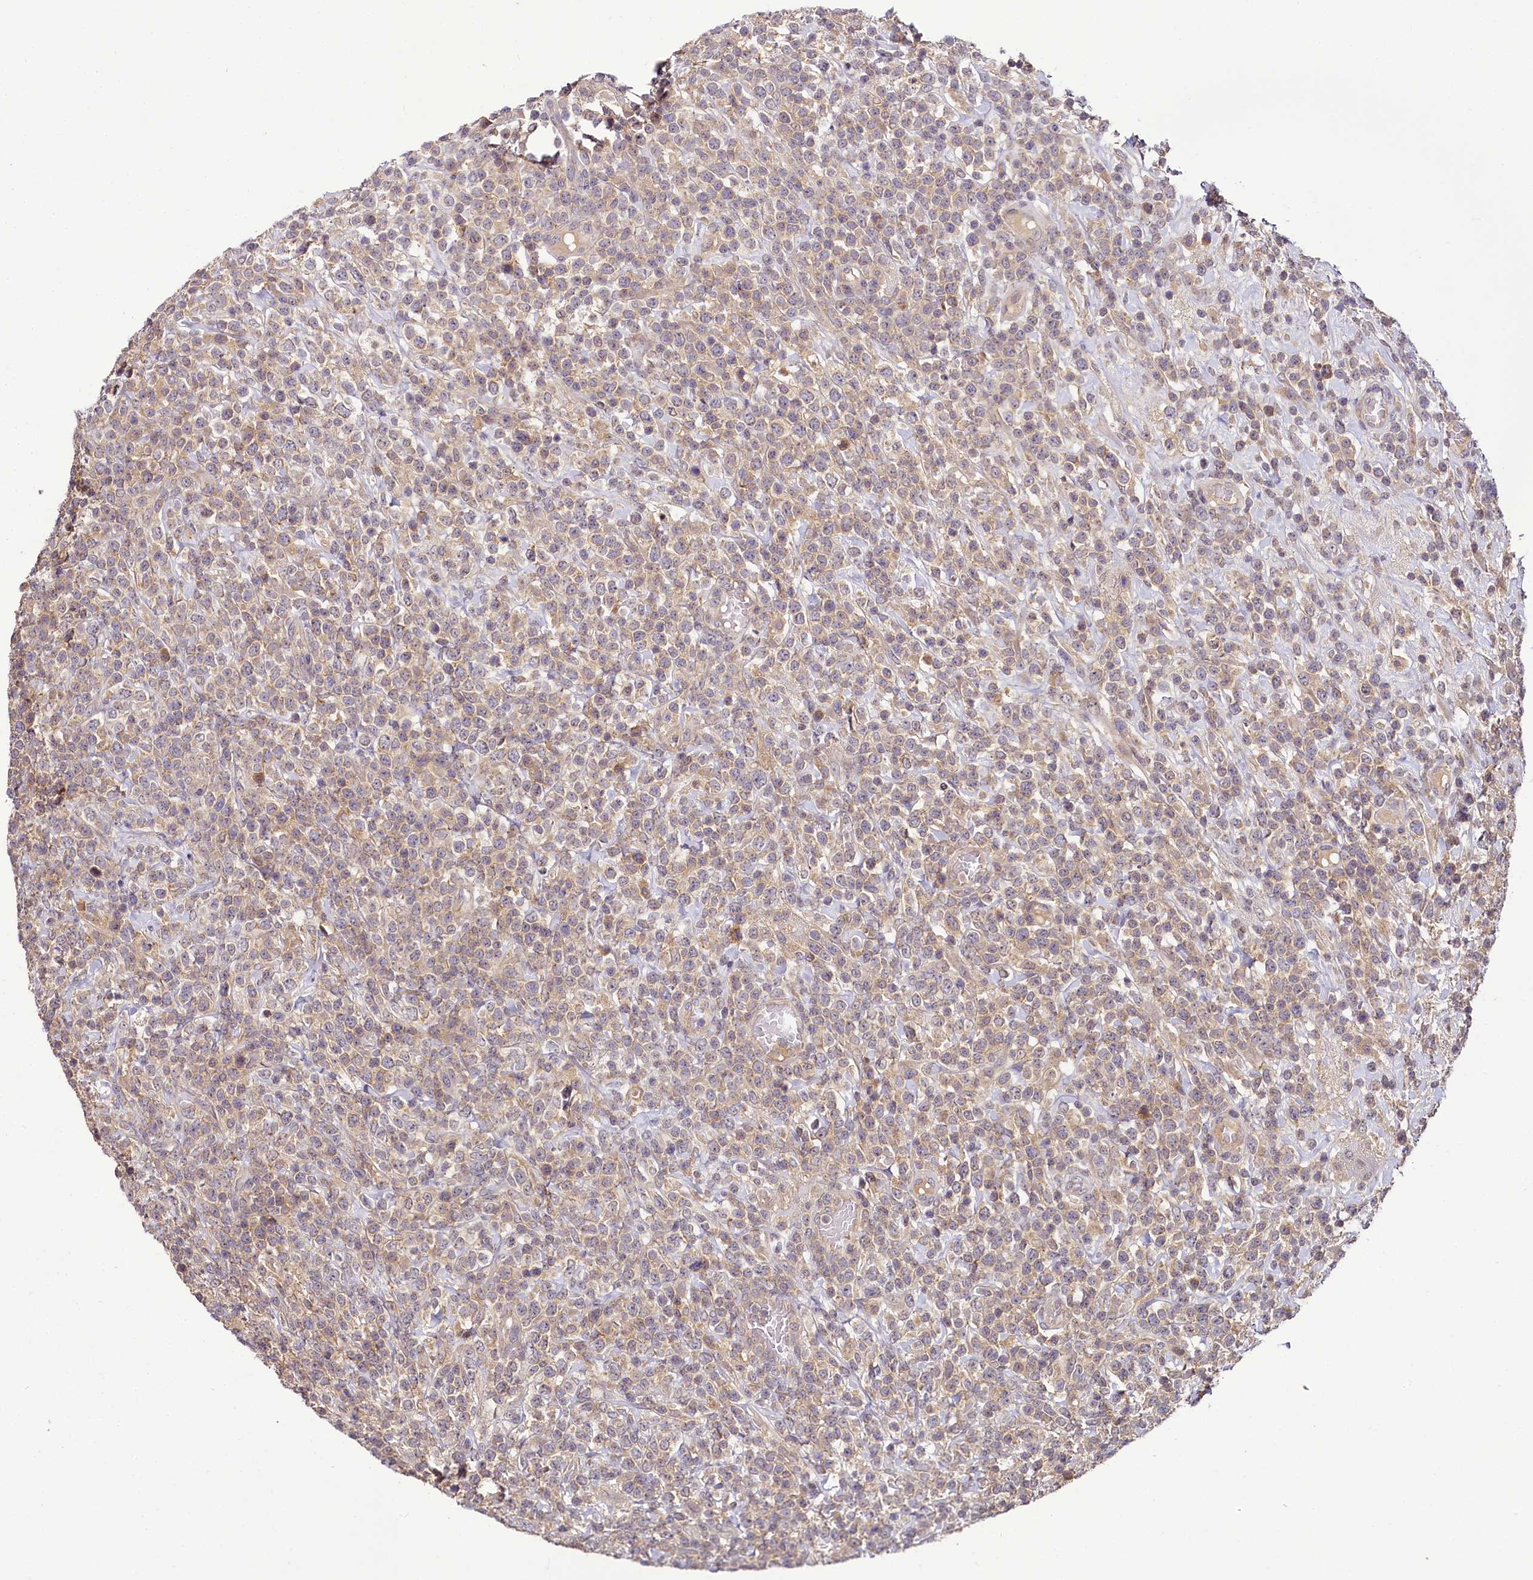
{"staining": {"intensity": "weak", "quantity": "25%-75%", "location": "cytoplasmic/membranous"}, "tissue": "lymphoma", "cell_type": "Tumor cells", "image_type": "cancer", "snomed": [{"axis": "morphology", "description": "Malignant lymphoma, non-Hodgkin's type, High grade"}, {"axis": "topography", "description": "Colon"}], "caption": "Protein analysis of malignant lymphoma, non-Hodgkin's type (high-grade) tissue demonstrates weak cytoplasmic/membranous staining in approximately 25%-75% of tumor cells.", "gene": "TMEM39A", "patient": {"sex": "female", "age": 53}}